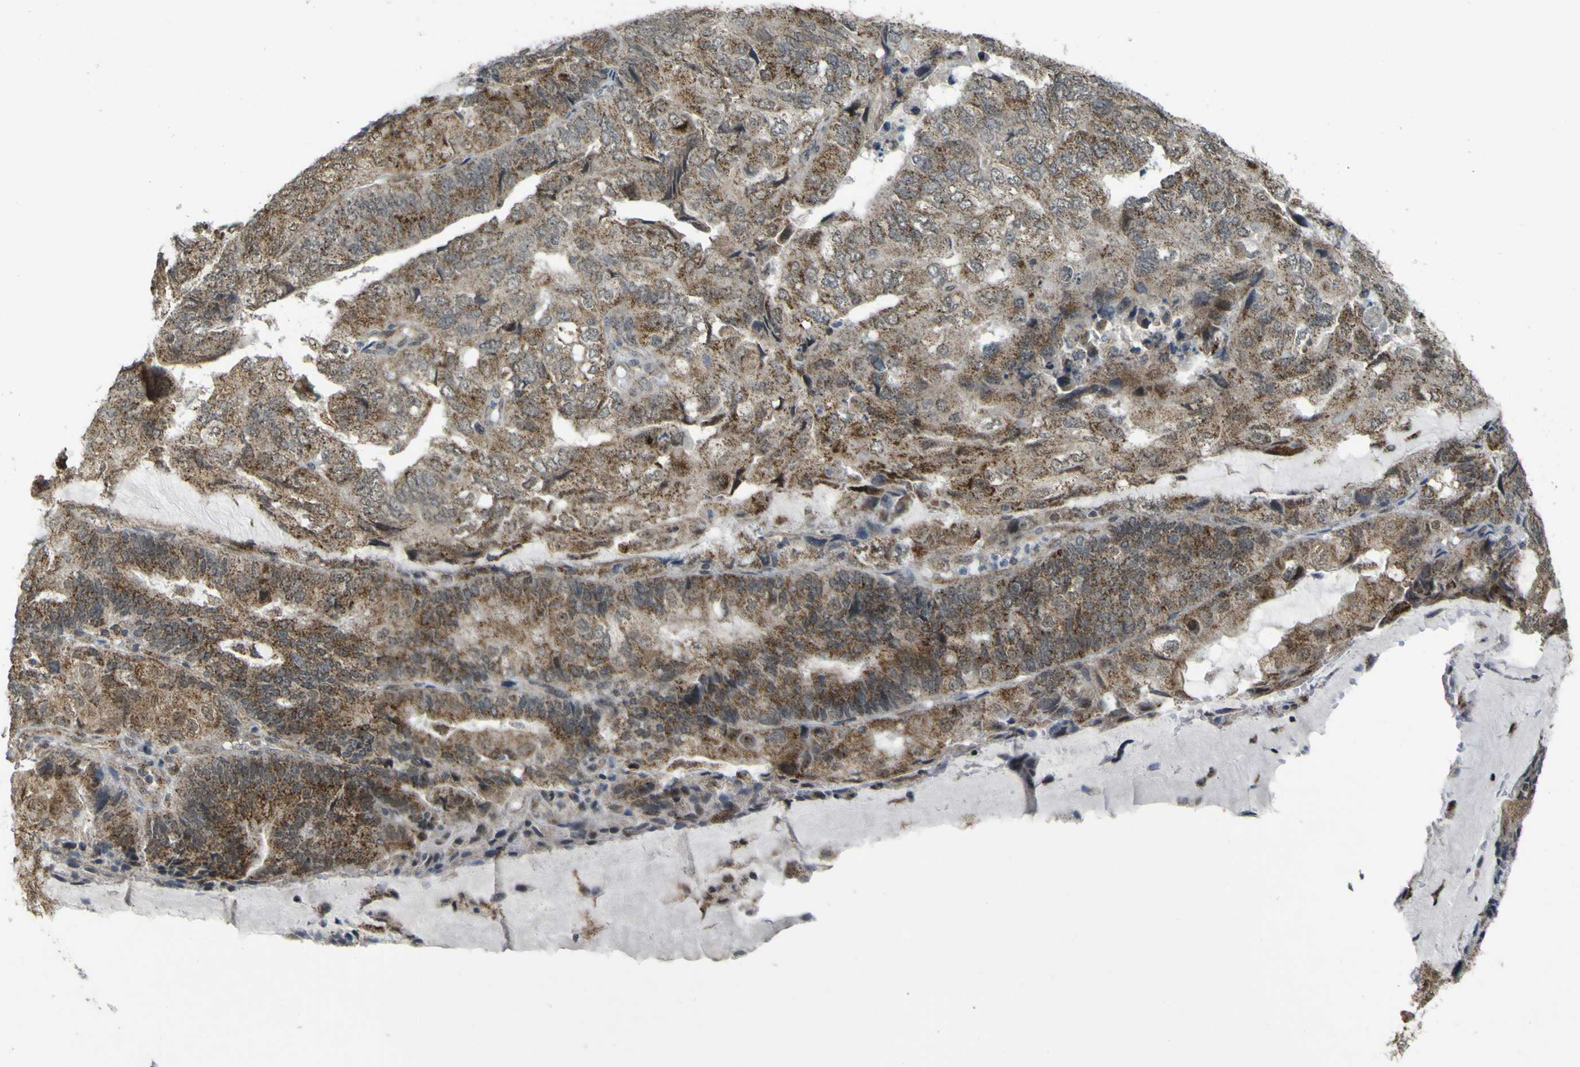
{"staining": {"intensity": "moderate", "quantity": ">75%", "location": "cytoplasmic/membranous"}, "tissue": "endometrial cancer", "cell_type": "Tumor cells", "image_type": "cancer", "snomed": [{"axis": "morphology", "description": "Adenocarcinoma, NOS"}, {"axis": "topography", "description": "Endometrium"}], "caption": "Human endometrial cancer stained for a protein (brown) reveals moderate cytoplasmic/membranous positive expression in approximately >75% of tumor cells.", "gene": "ACBD5", "patient": {"sex": "female", "age": 81}}